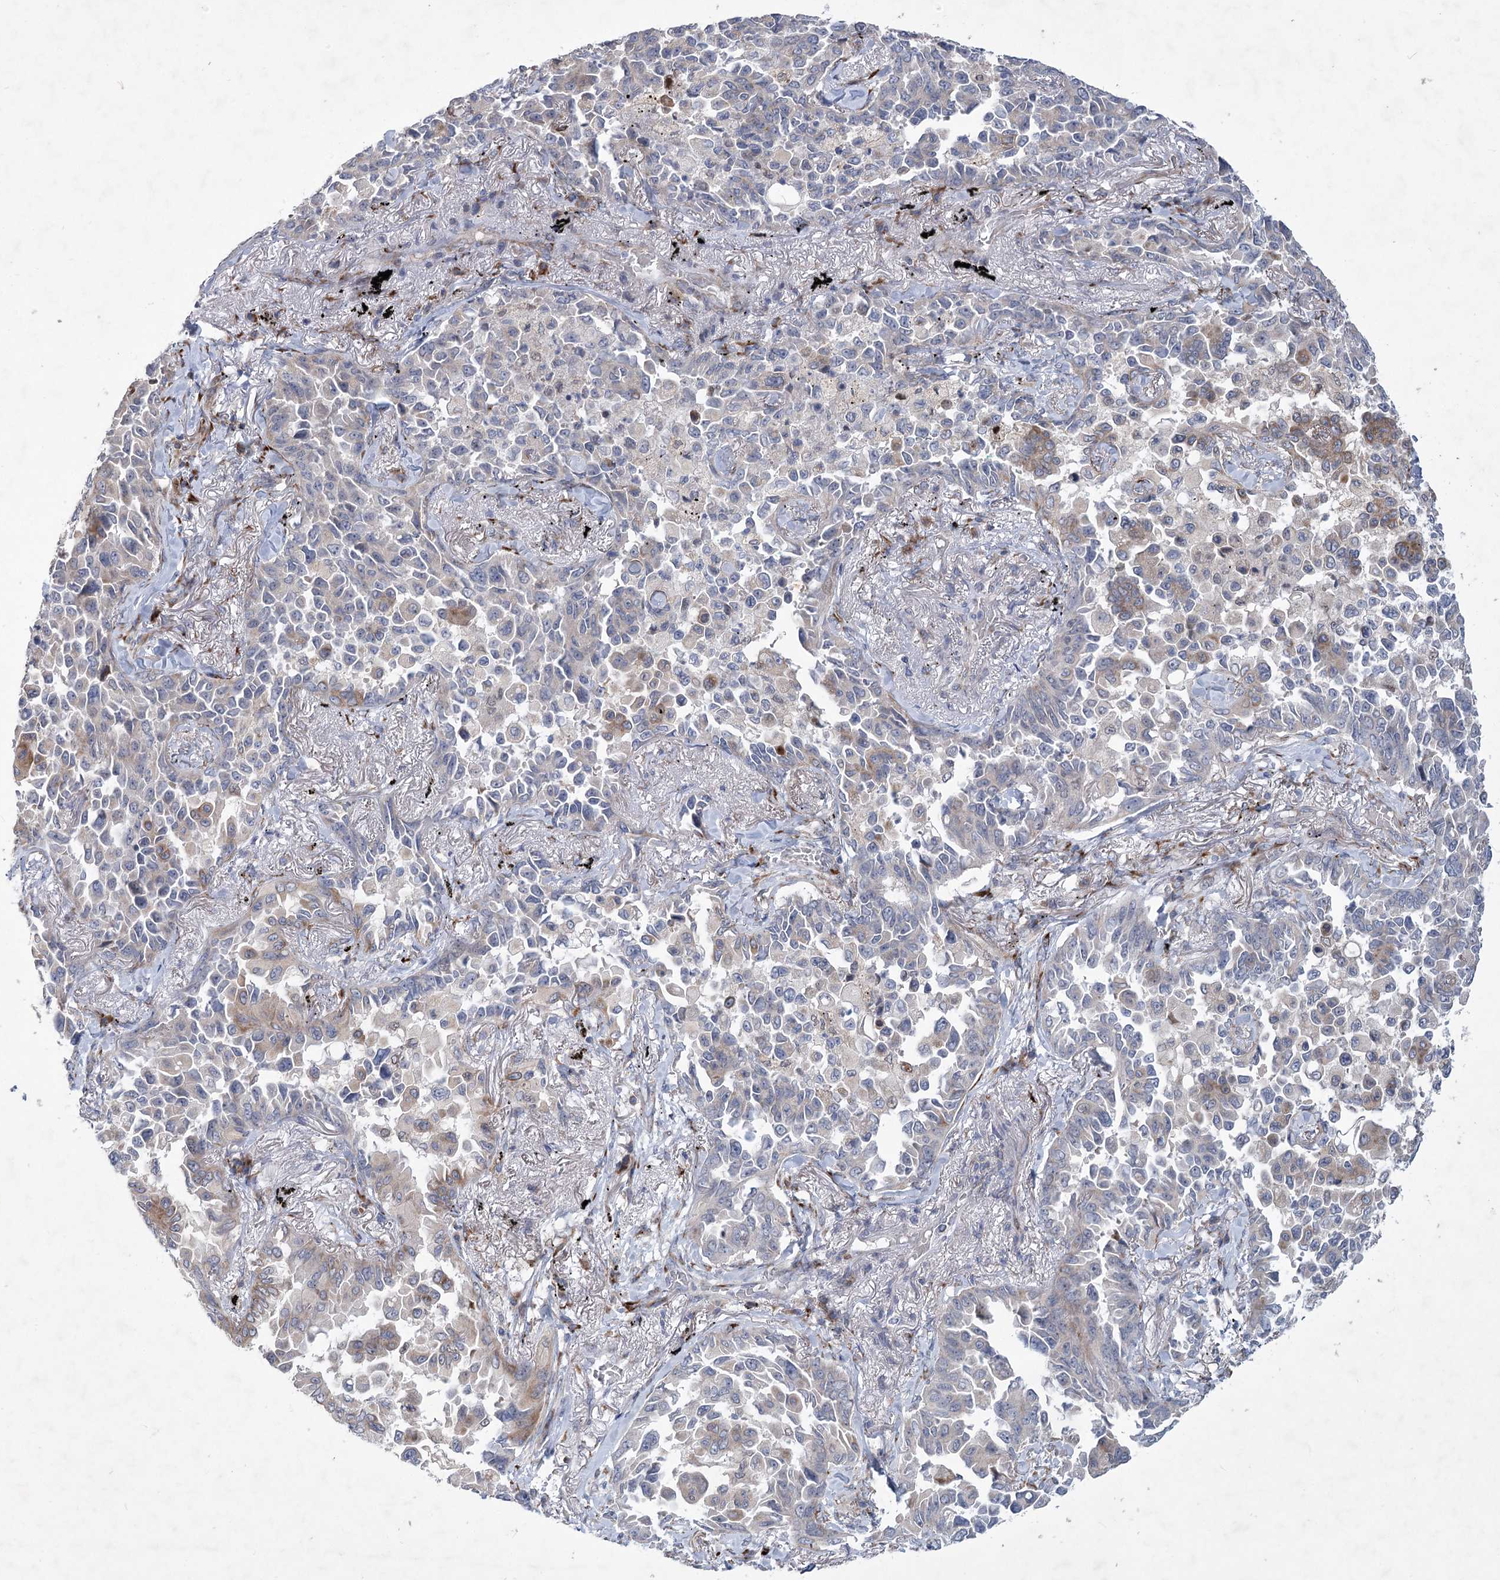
{"staining": {"intensity": "negative", "quantity": "none", "location": "none"}, "tissue": "lung cancer", "cell_type": "Tumor cells", "image_type": "cancer", "snomed": [{"axis": "morphology", "description": "Adenocarcinoma, NOS"}, {"axis": "topography", "description": "Lung"}], "caption": "DAB (3,3'-diaminobenzidine) immunohistochemical staining of human adenocarcinoma (lung) exhibits no significant expression in tumor cells.", "gene": "GCNT4", "patient": {"sex": "female", "age": 67}}